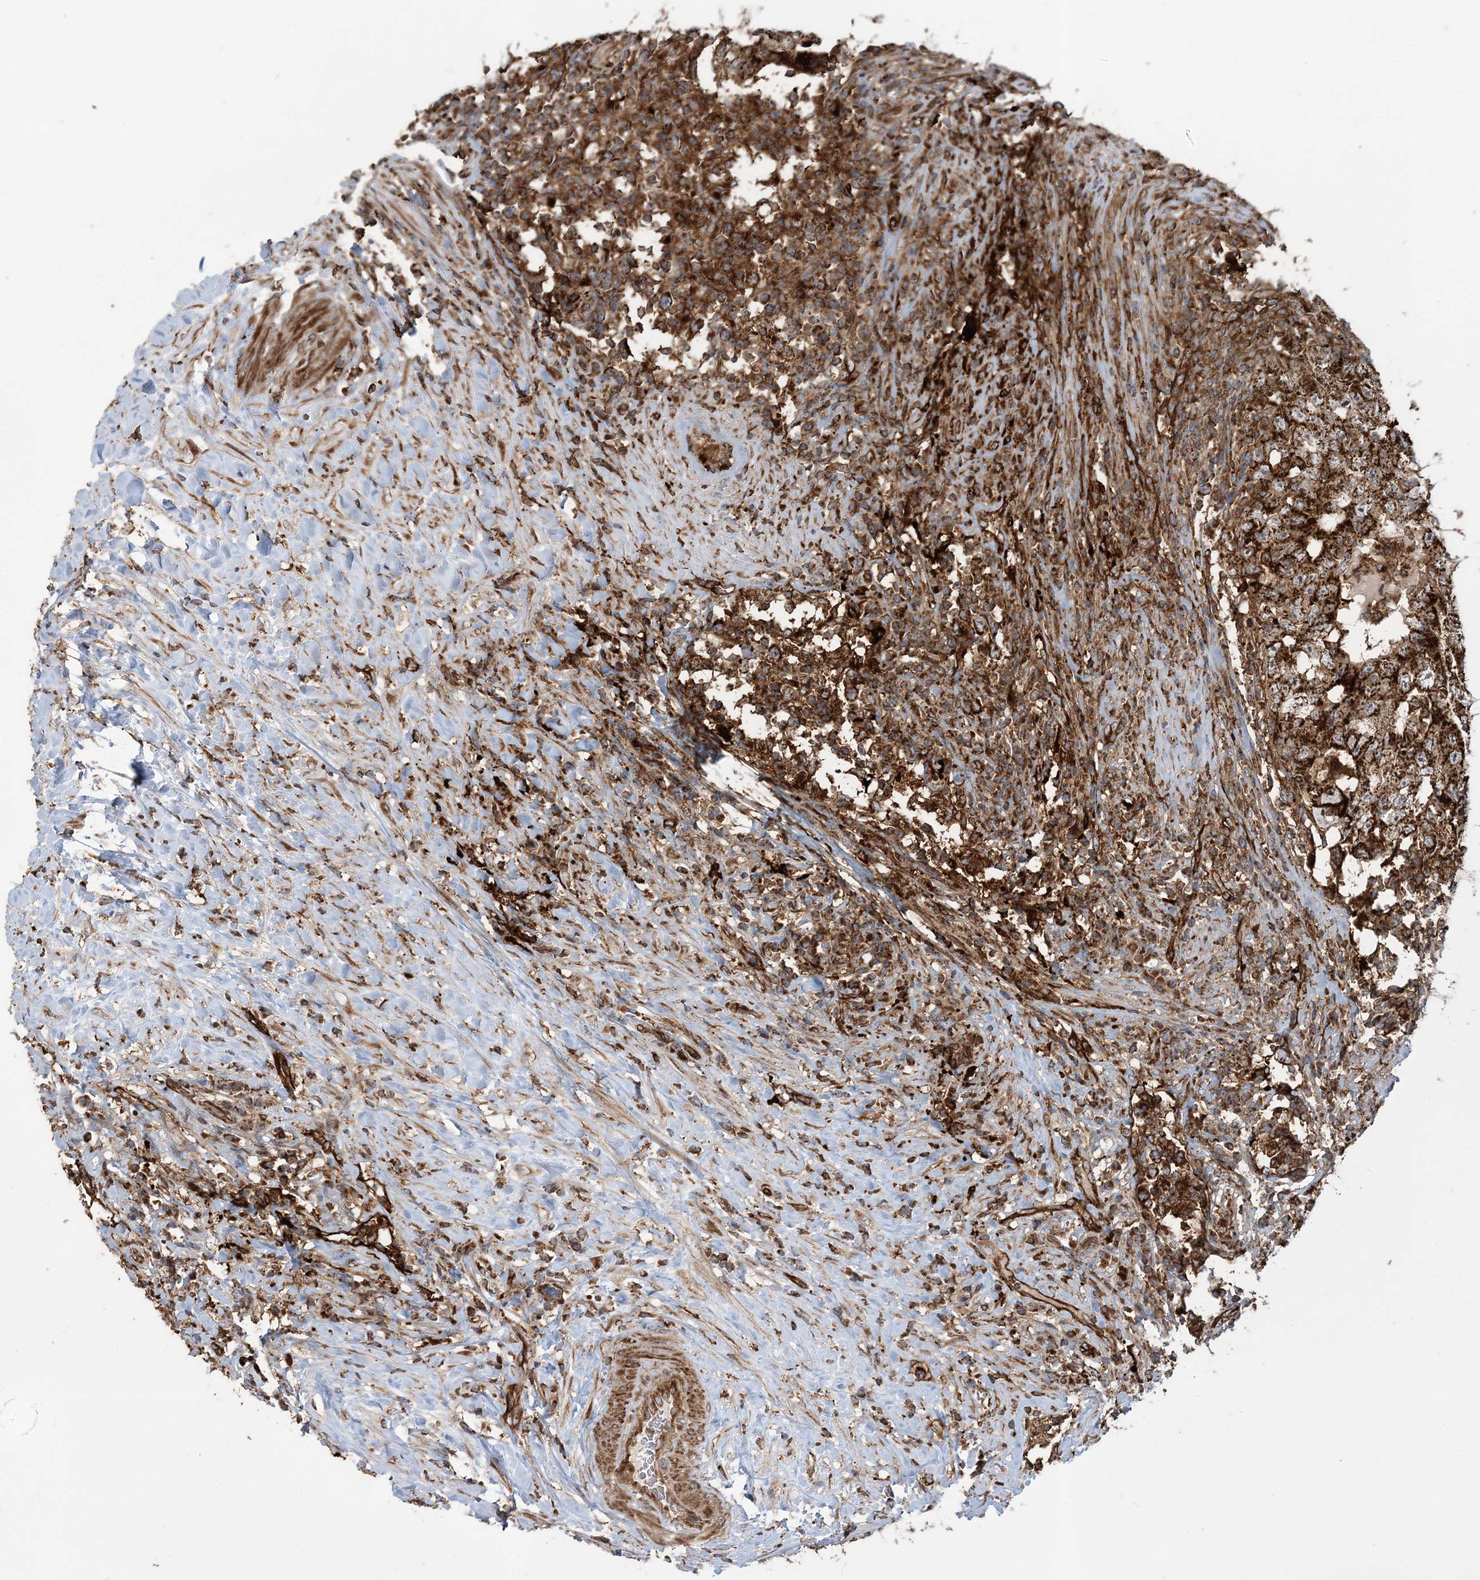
{"staining": {"intensity": "strong", "quantity": ">75%", "location": "cytoplasmic/membranous"}, "tissue": "testis cancer", "cell_type": "Tumor cells", "image_type": "cancer", "snomed": [{"axis": "morphology", "description": "Carcinoma, Embryonal, NOS"}, {"axis": "topography", "description": "Testis"}], "caption": "Immunohistochemical staining of testis cancer demonstrates high levels of strong cytoplasmic/membranous protein expression in about >75% of tumor cells. The staining was performed using DAB, with brown indicating positive protein expression. Nuclei are stained blue with hematoxylin.", "gene": "LRPPRC", "patient": {"sex": "male", "age": 26}}